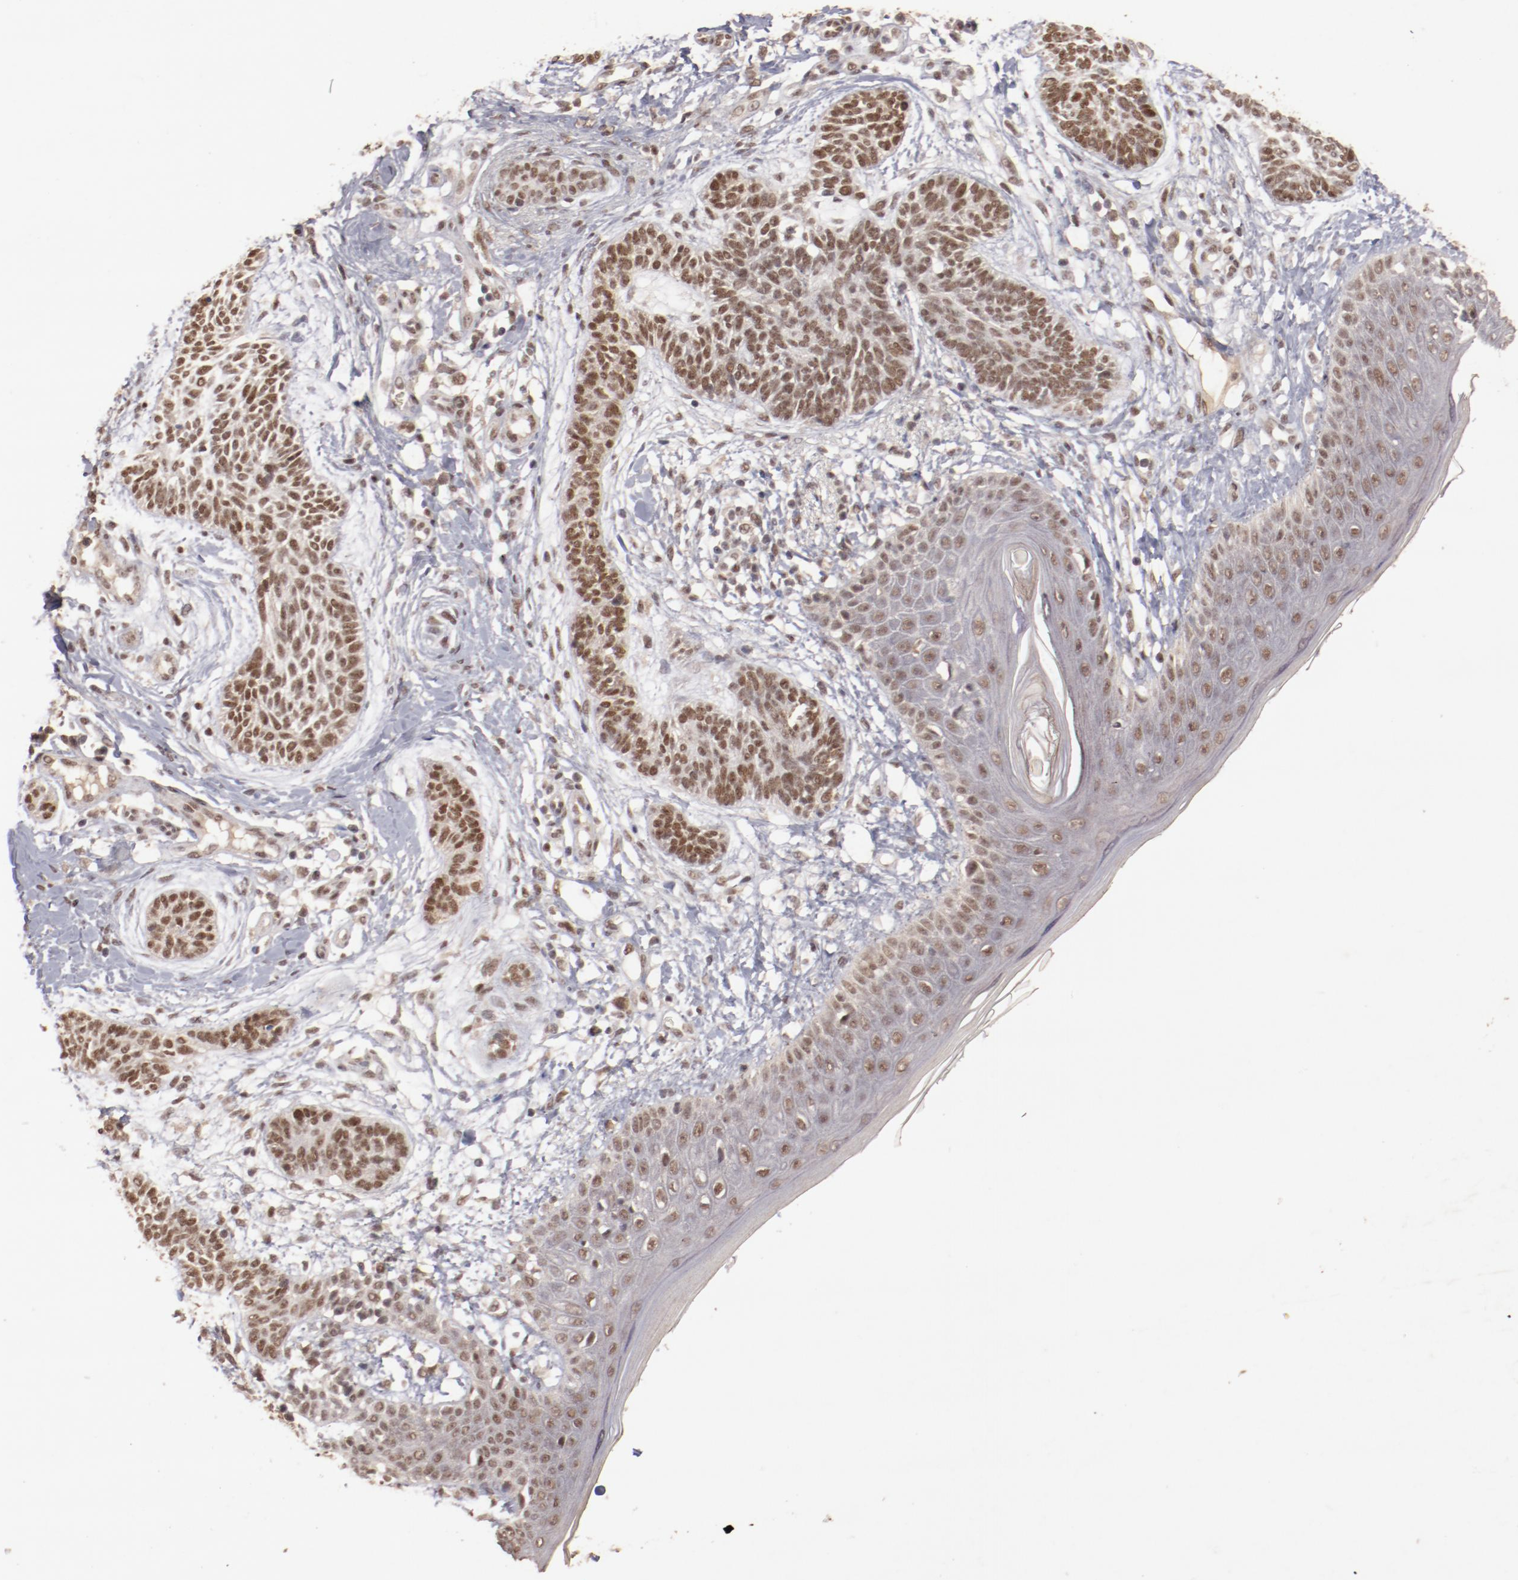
{"staining": {"intensity": "moderate", "quantity": ">75%", "location": "cytoplasmic/membranous,nuclear"}, "tissue": "skin cancer", "cell_type": "Tumor cells", "image_type": "cancer", "snomed": [{"axis": "morphology", "description": "Normal tissue, NOS"}, {"axis": "morphology", "description": "Basal cell carcinoma"}, {"axis": "topography", "description": "Skin"}], "caption": "Protein analysis of basal cell carcinoma (skin) tissue shows moderate cytoplasmic/membranous and nuclear expression in approximately >75% of tumor cells. The protein of interest is shown in brown color, while the nuclei are stained blue.", "gene": "CLOCK", "patient": {"sex": "male", "age": 63}}